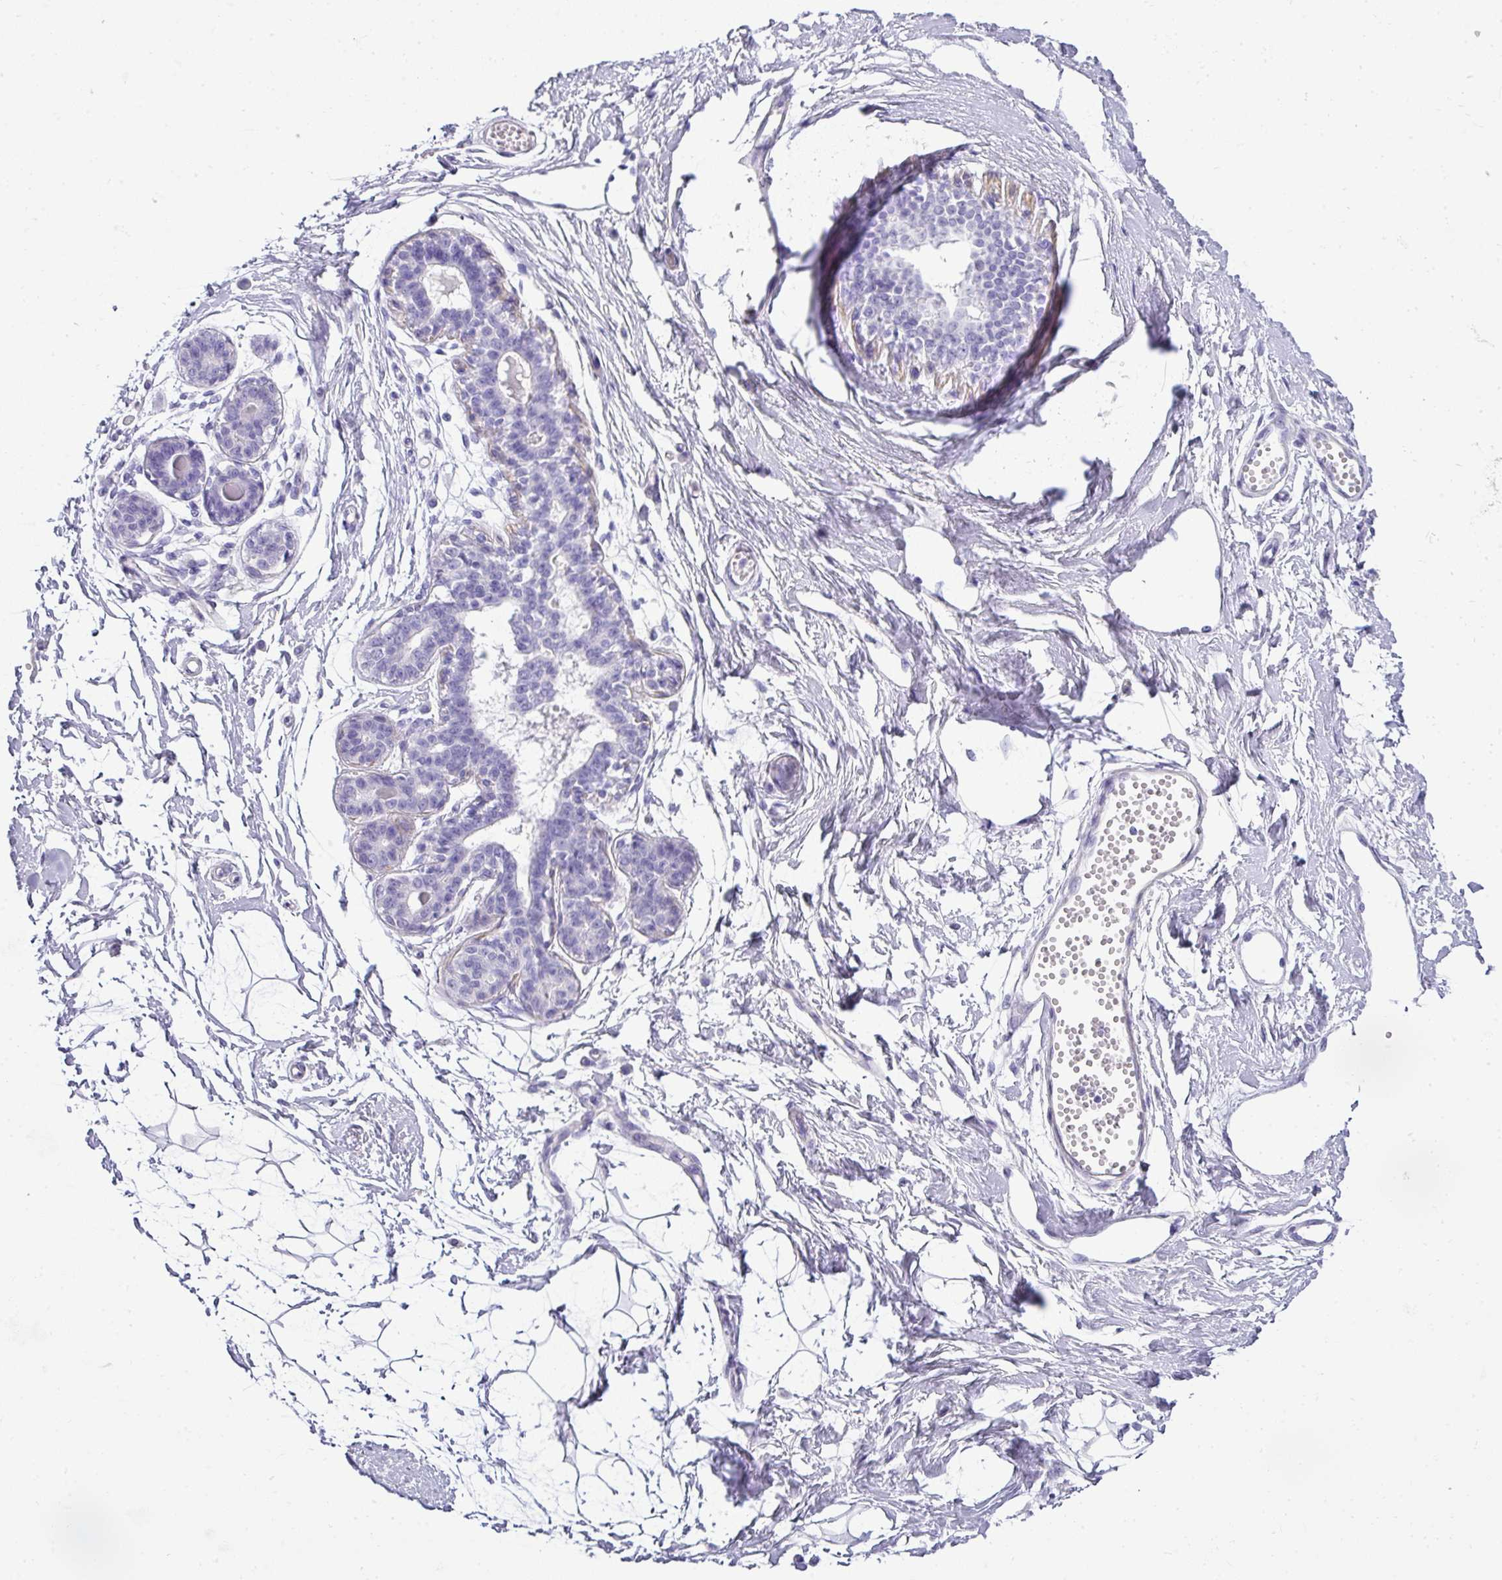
{"staining": {"intensity": "negative", "quantity": "none", "location": "none"}, "tissue": "breast", "cell_type": "Adipocytes", "image_type": "normal", "snomed": [{"axis": "morphology", "description": "Normal tissue, NOS"}, {"axis": "topography", "description": "Breast"}], "caption": "Immunohistochemistry (IHC) micrograph of unremarkable human breast stained for a protein (brown), which displays no expression in adipocytes. (Brightfield microscopy of DAB IHC at high magnification).", "gene": "VCX2", "patient": {"sex": "female", "age": 45}}